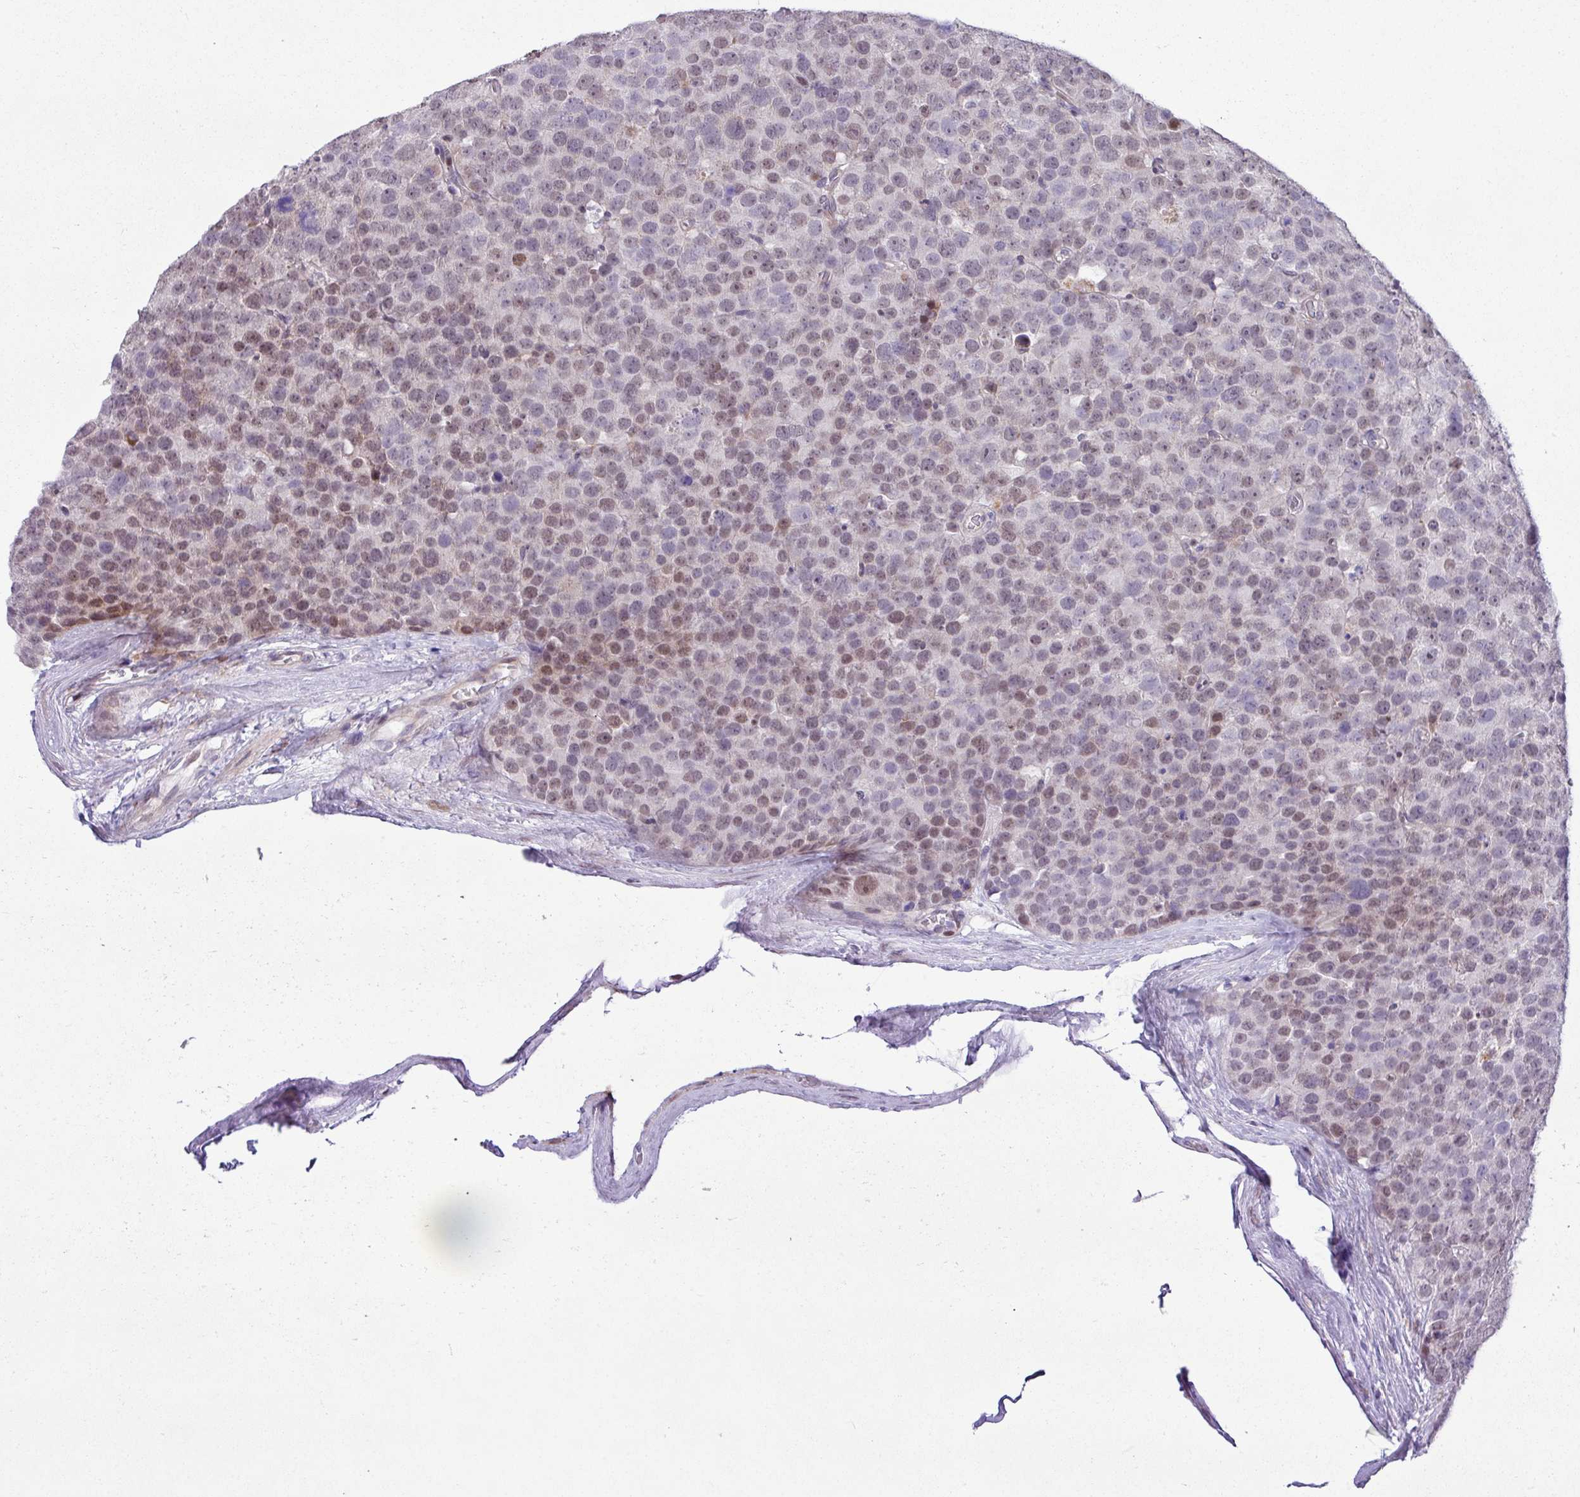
{"staining": {"intensity": "moderate", "quantity": "25%-75%", "location": "nuclear"}, "tissue": "testis cancer", "cell_type": "Tumor cells", "image_type": "cancer", "snomed": [{"axis": "morphology", "description": "Seminoma, NOS"}, {"axis": "topography", "description": "Testis"}], "caption": "Protein staining demonstrates moderate nuclear staining in about 25%-75% of tumor cells in testis seminoma.", "gene": "ZNF354A", "patient": {"sex": "male", "age": 71}}